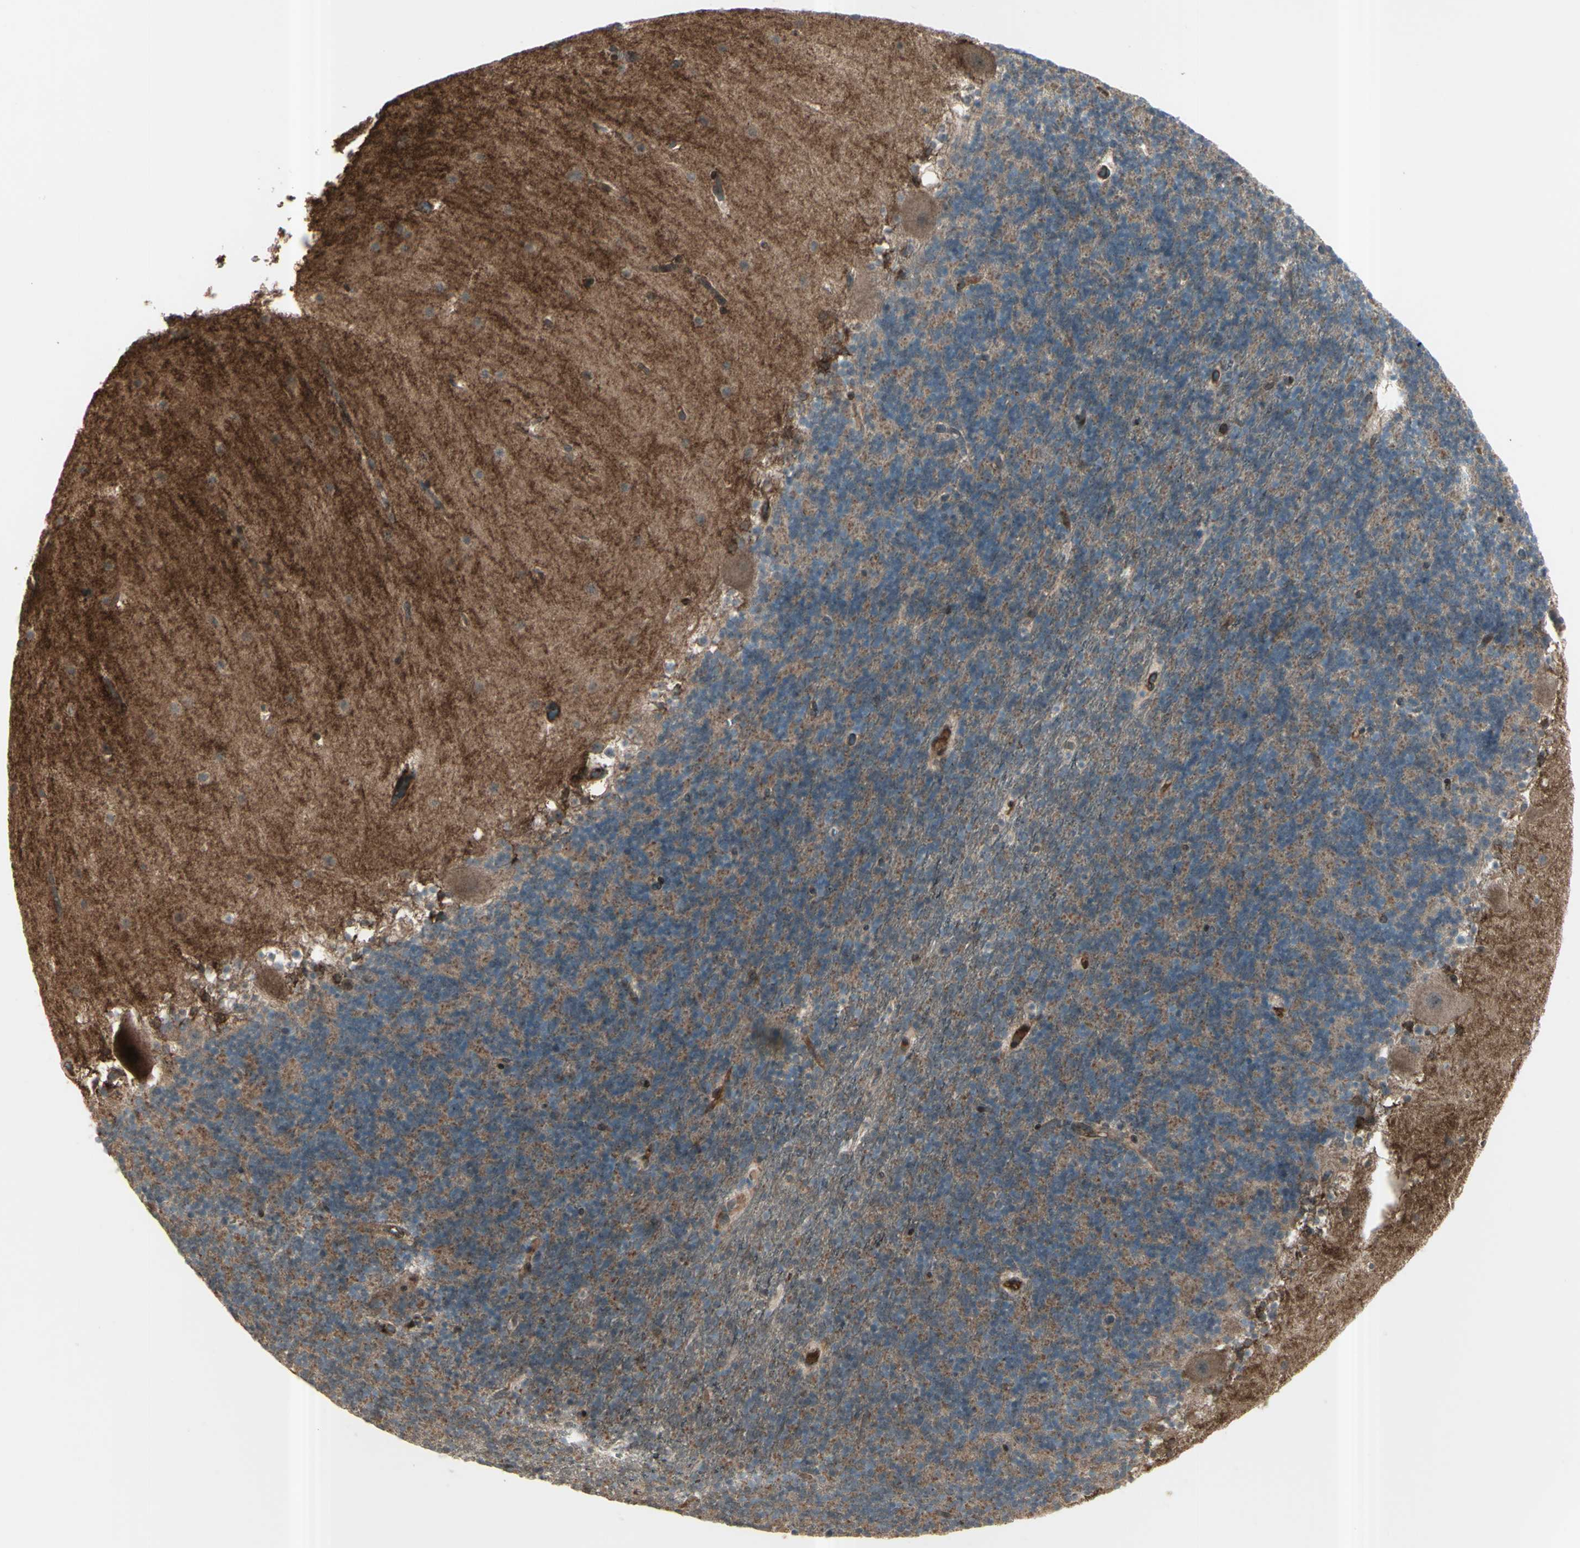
{"staining": {"intensity": "moderate", "quantity": "<25%", "location": "cytoplasmic/membranous"}, "tissue": "cerebellum", "cell_type": "Cells in granular layer", "image_type": "normal", "snomed": [{"axis": "morphology", "description": "Normal tissue, NOS"}, {"axis": "topography", "description": "Cerebellum"}], "caption": "About <25% of cells in granular layer in unremarkable cerebellum reveal moderate cytoplasmic/membranous protein positivity as visualized by brown immunohistochemical staining.", "gene": "FXYD5", "patient": {"sex": "male", "age": 45}}